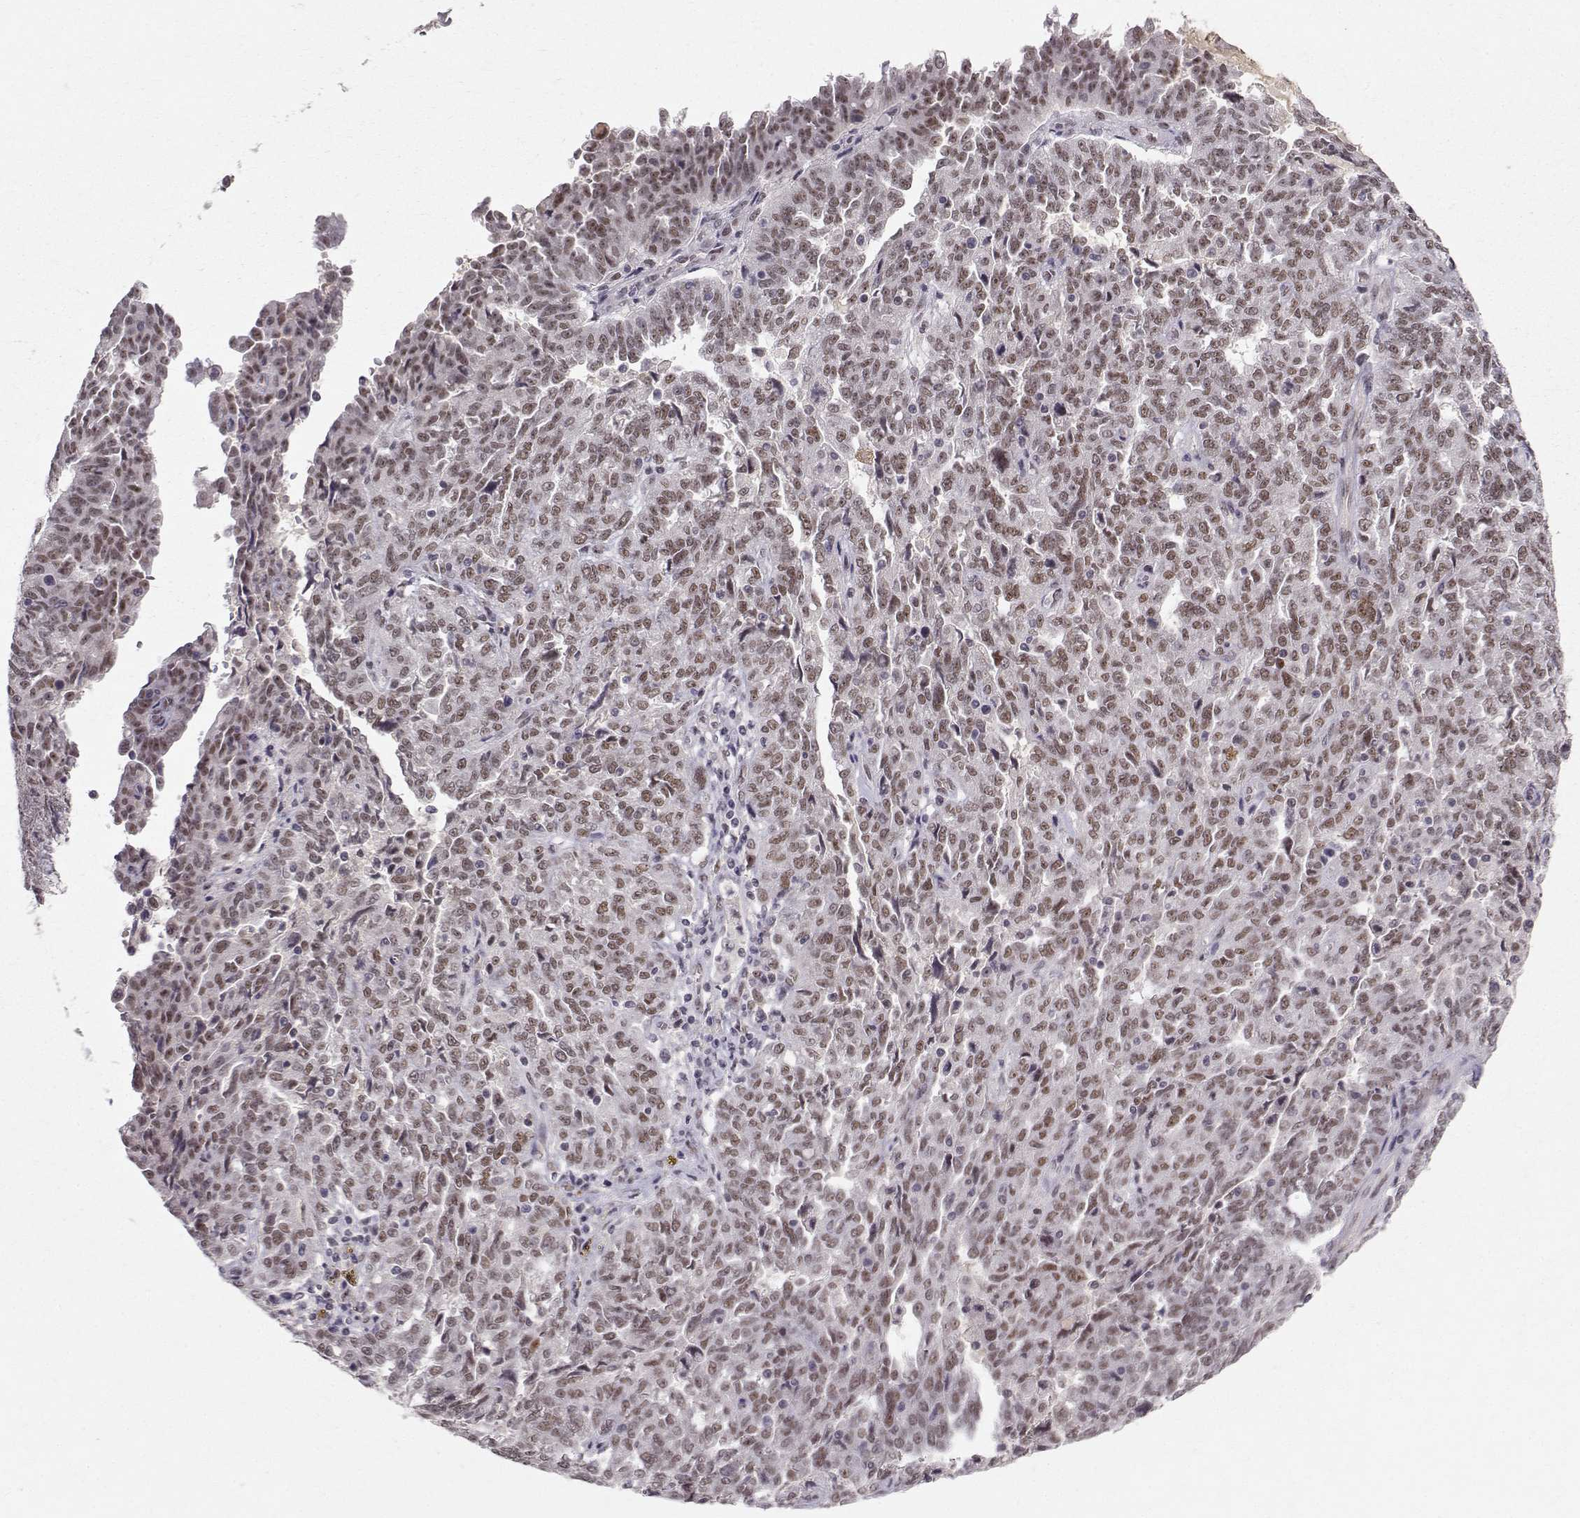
{"staining": {"intensity": "moderate", "quantity": "<25%", "location": "nuclear"}, "tissue": "ovarian cancer", "cell_type": "Tumor cells", "image_type": "cancer", "snomed": [{"axis": "morphology", "description": "Cystadenocarcinoma, serous, NOS"}, {"axis": "topography", "description": "Ovary"}], "caption": "Human ovarian cancer (serous cystadenocarcinoma) stained for a protein (brown) shows moderate nuclear positive expression in approximately <25% of tumor cells.", "gene": "RPP38", "patient": {"sex": "female", "age": 67}}